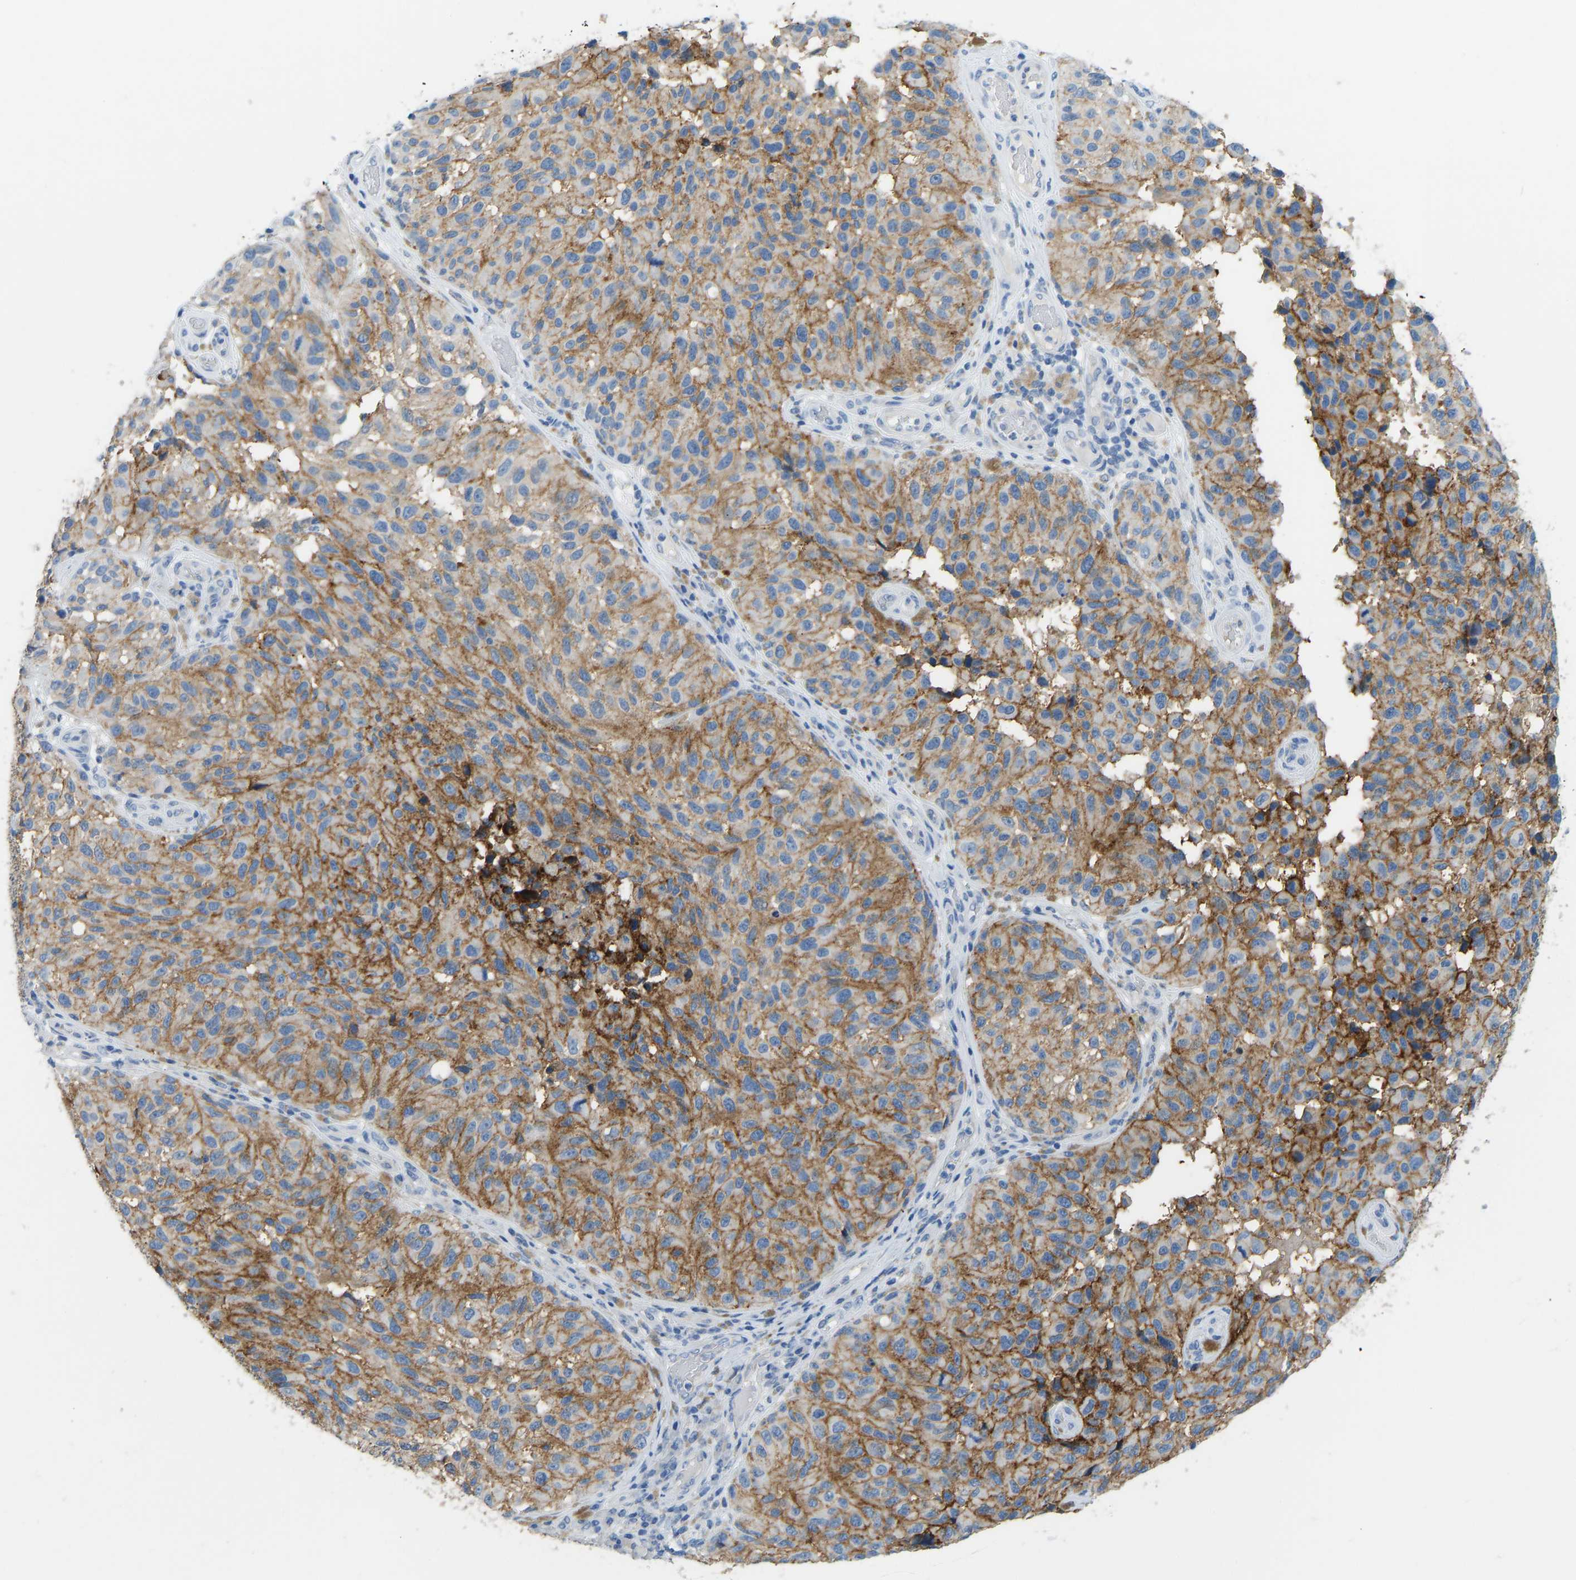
{"staining": {"intensity": "moderate", "quantity": ">75%", "location": "cytoplasmic/membranous"}, "tissue": "melanoma", "cell_type": "Tumor cells", "image_type": "cancer", "snomed": [{"axis": "morphology", "description": "Malignant melanoma, NOS"}, {"axis": "topography", "description": "Skin"}], "caption": "About >75% of tumor cells in human malignant melanoma show moderate cytoplasmic/membranous protein positivity as visualized by brown immunohistochemical staining.", "gene": "ATP1A1", "patient": {"sex": "female", "age": 73}}